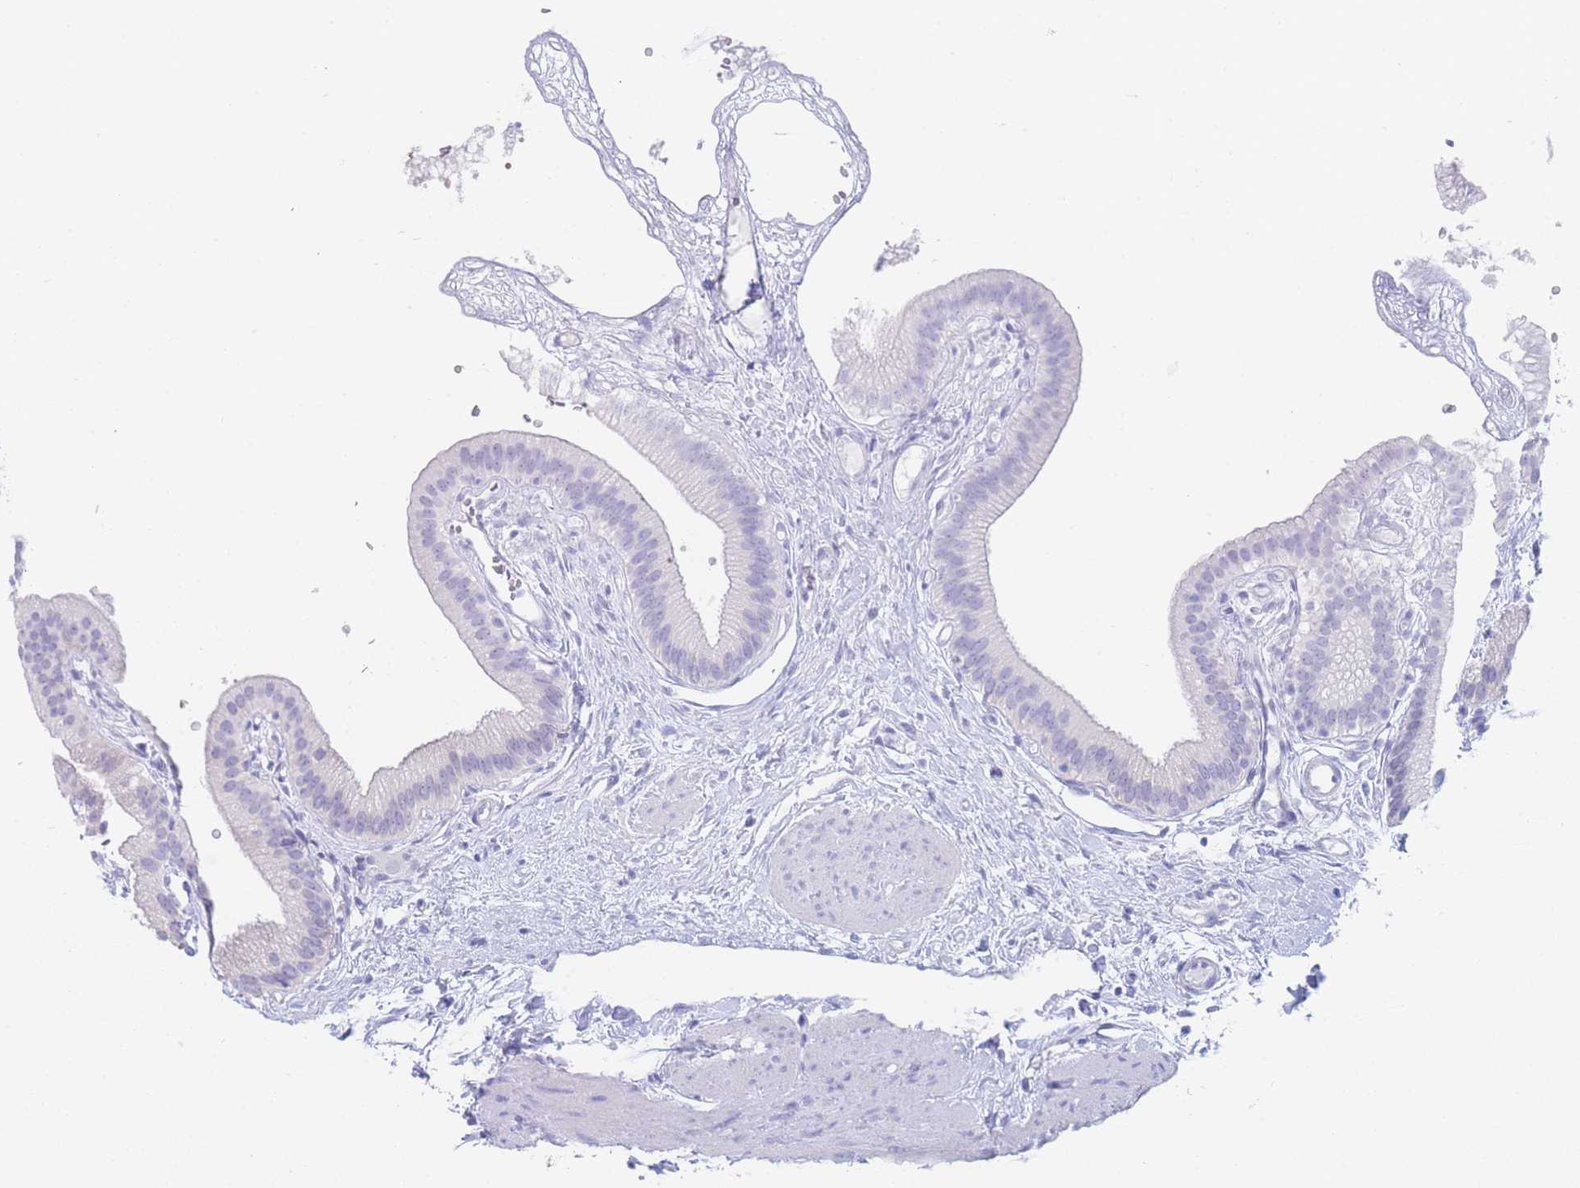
{"staining": {"intensity": "negative", "quantity": "none", "location": "none"}, "tissue": "gallbladder", "cell_type": "Glandular cells", "image_type": "normal", "snomed": [{"axis": "morphology", "description": "Normal tissue, NOS"}, {"axis": "topography", "description": "Gallbladder"}], "caption": "A micrograph of human gallbladder is negative for staining in glandular cells.", "gene": "LZTFL1", "patient": {"sex": "female", "age": 54}}